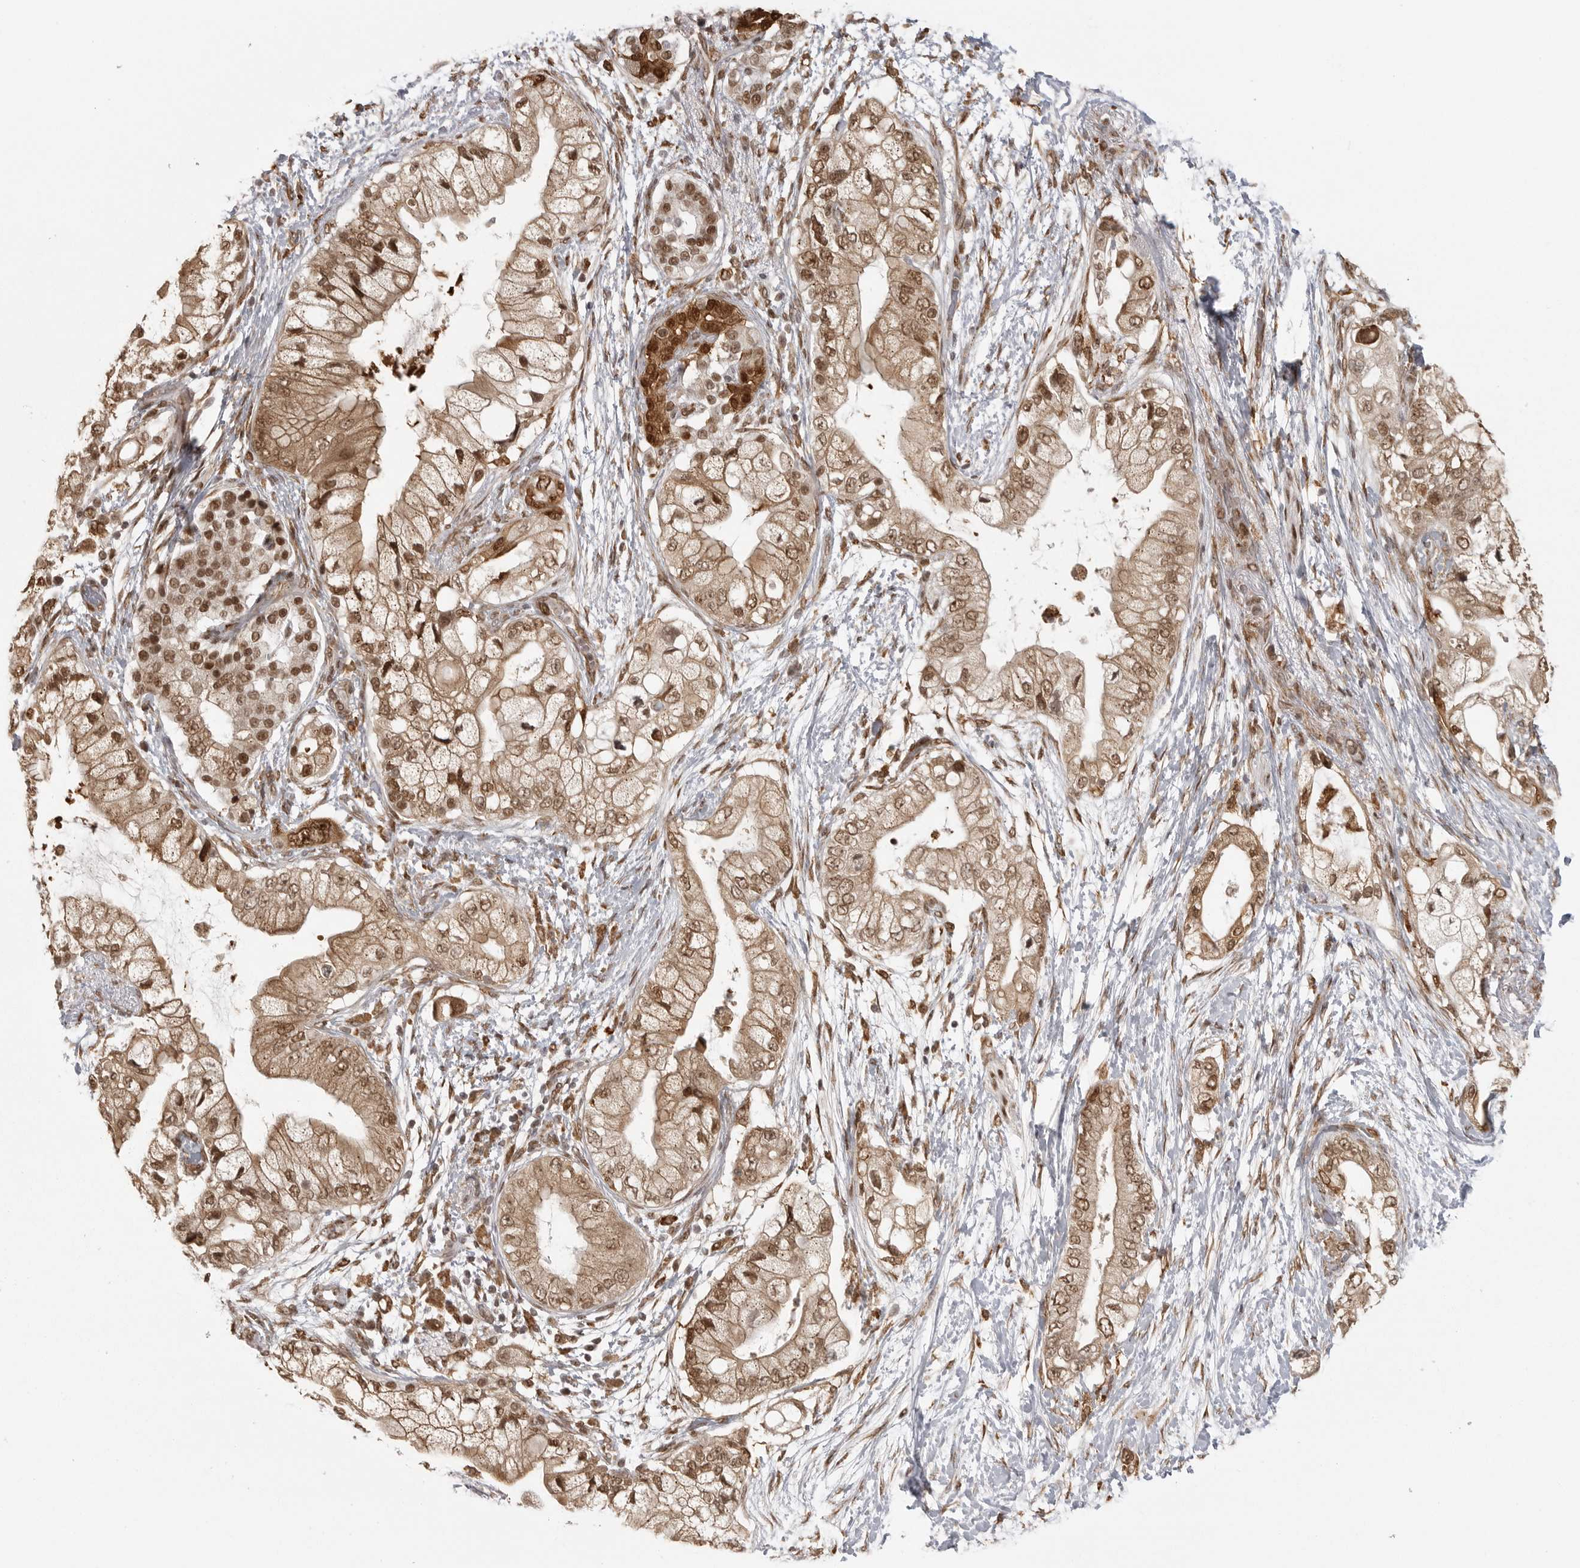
{"staining": {"intensity": "moderate", "quantity": ">75%", "location": "cytoplasmic/membranous,nuclear"}, "tissue": "pancreatic cancer", "cell_type": "Tumor cells", "image_type": "cancer", "snomed": [{"axis": "morphology", "description": "Adenocarcinoma, NOS"}, {"axis": "topography", "description": "Pancreas"}], "caption": "Moderate cytoplasmic/membranous and nuclear positivity for a protein is identified in approximately >75% of tumor cells of pancreatic cancer using immunohistochemistry (IHC).", "gene": "ISG20L2", "patient": {"sex": "male", "age": 53}}